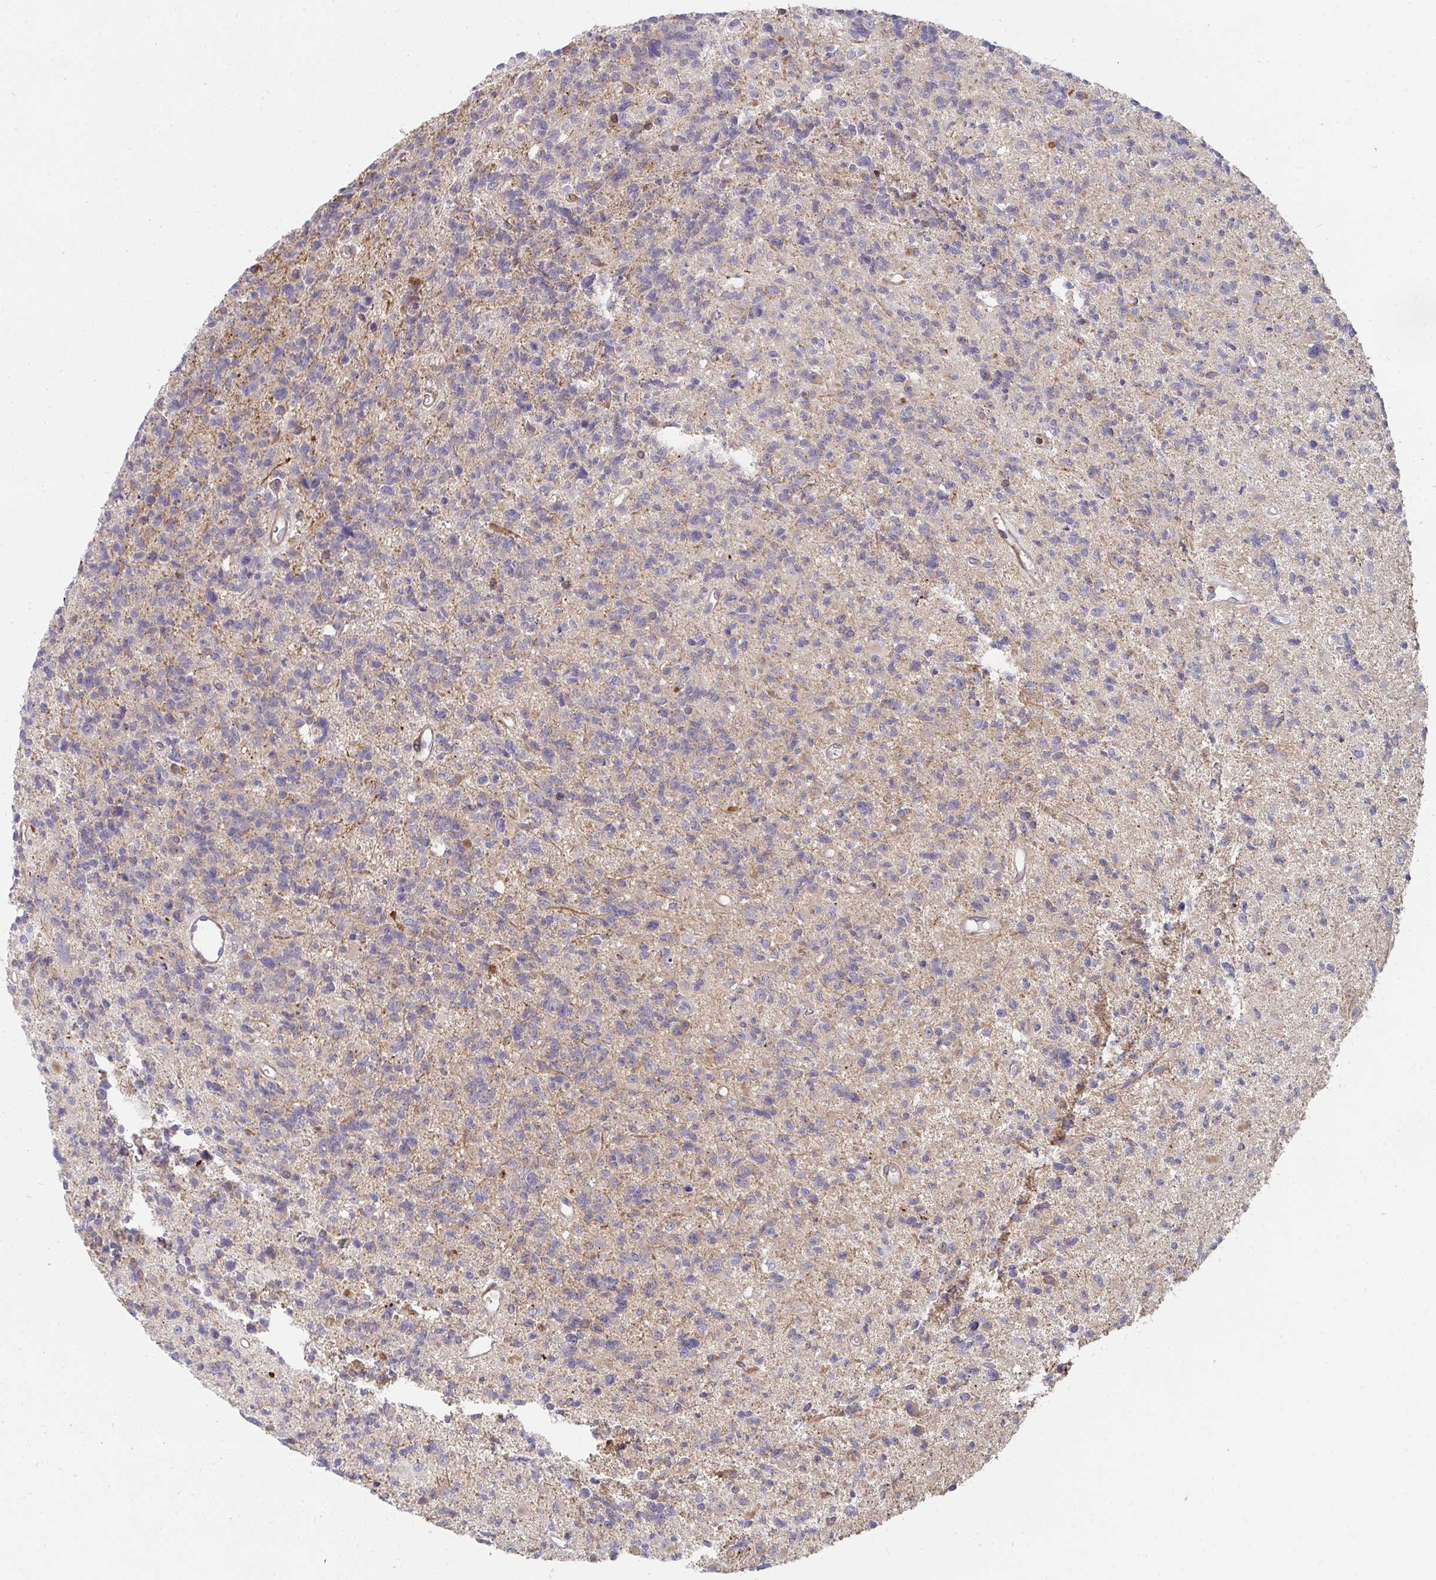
{"staining": {"intensity": "negative", "quantity": "none", "location": "none"}, "tissue": "glioma", "cell_type": "Tumor cells", "image_type": "cancer", "snomed": [{"axis": "morphology", "description": "Glioma, malignant, High grade"}, {"axis": "topography", "description": "Brain"}], "caption": "Human high-grade glioma (malignant) stained for a protein using IHC displays no expression in tumor cells.", "gene": "CSF3R", "patient": {"sex": "male", "age": 29}}